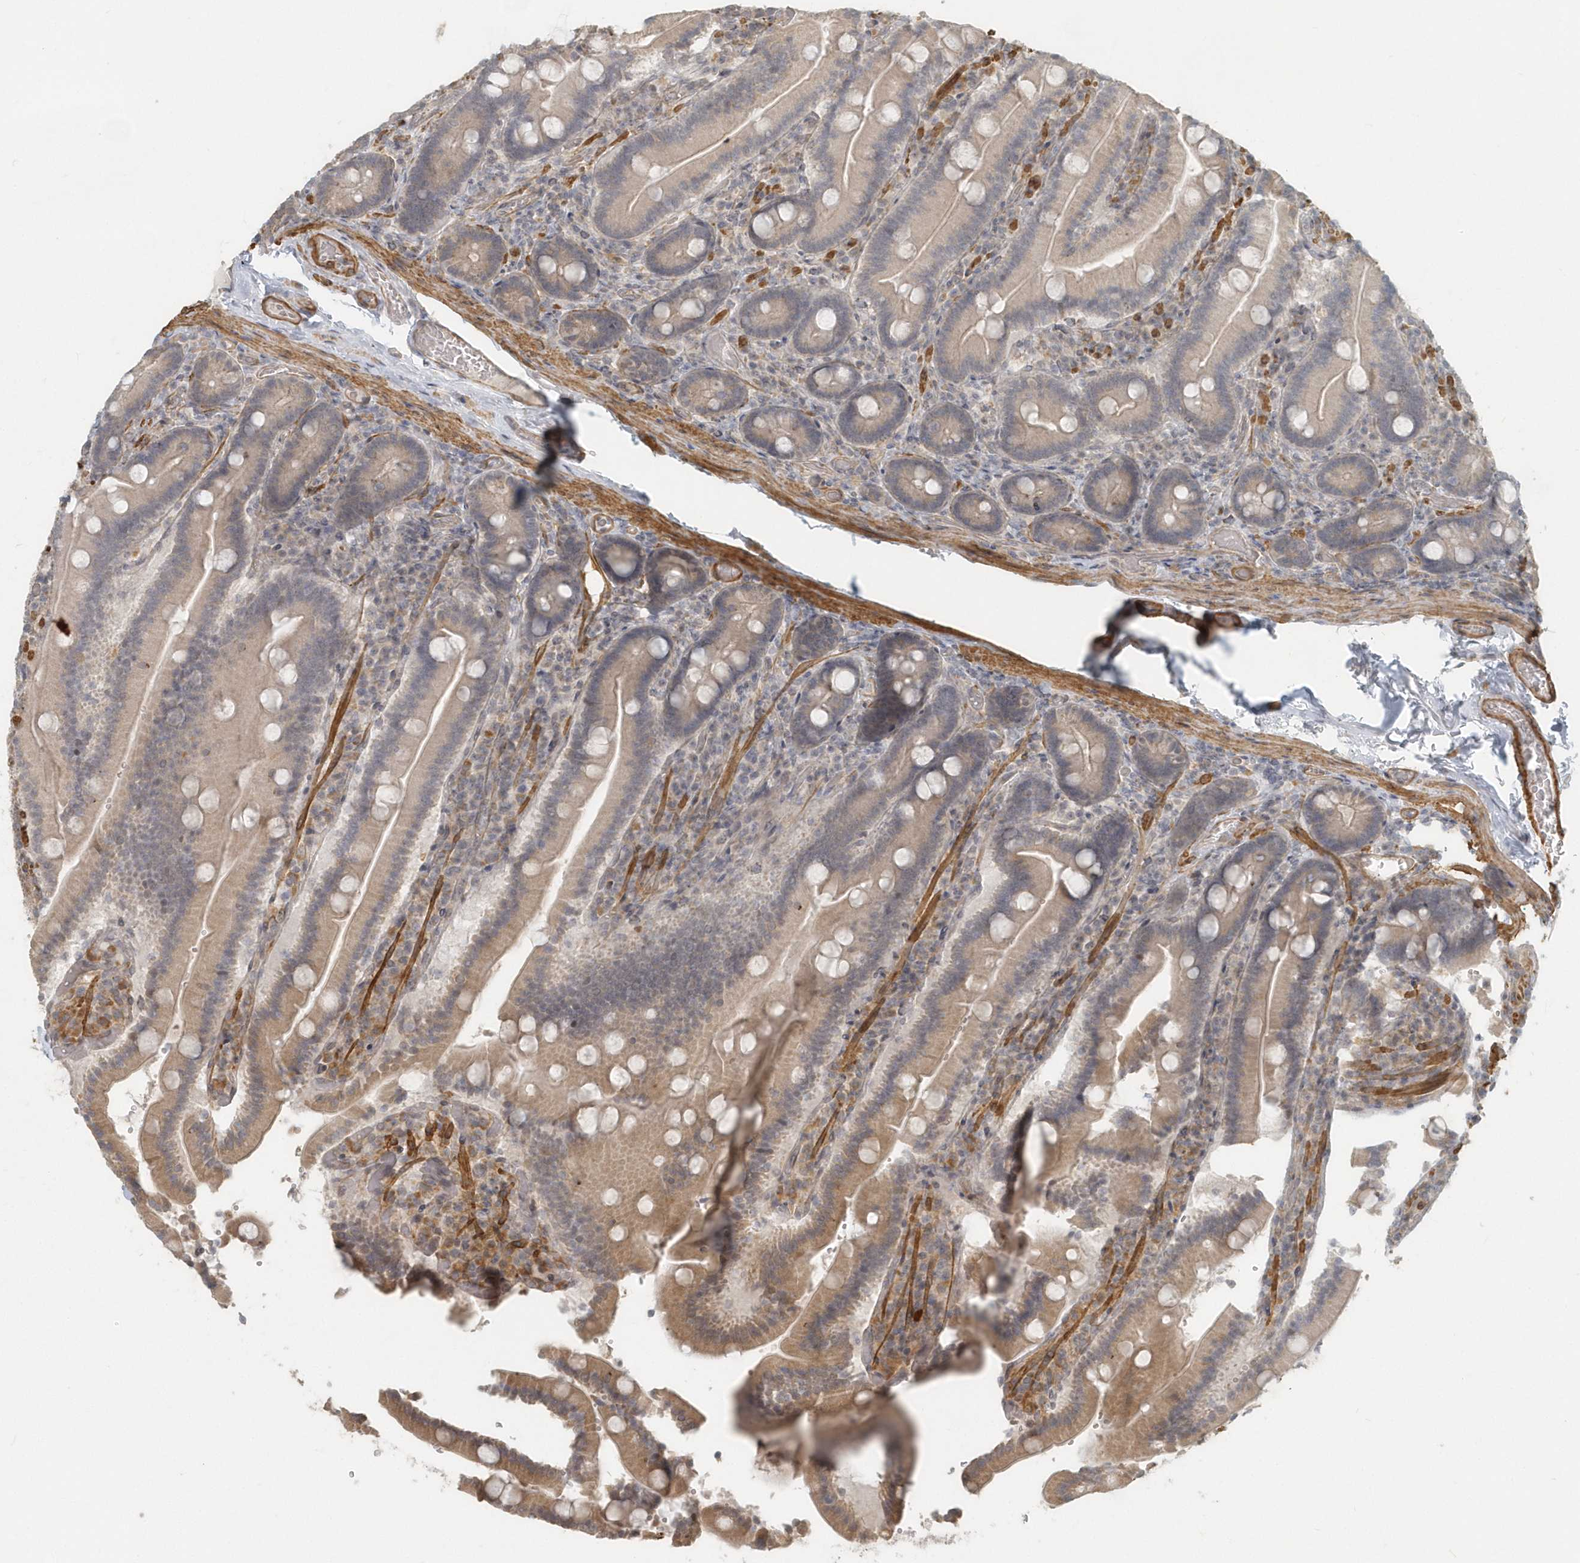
{"staining": {"intensity": "weak", "quantity": ">75%", "location": "cytoplasmic/membranous"}, "tissue": "duodenum", "cell_type": "Glandular cells", "image_type": "normal", "snomed": [{"axis": "morphology", "description": "Normal tissue, NOS"}, {"axis": "topography", "description": "Duodenum"}], "caption": "An immunohistochemistry histopathology image of benign tissue is shown. Protein staining in brown shows weak cytoplasmic/membranous positivity in duodenum within glandular cells. Using DAB (3,3'-diaminobenzidine) (brown) and hematoxylin (blue) stains, captured at high magnification using brightfield microscopy.", "gene": "NAPB", "patient": {"sex": "female", "age": 62}}